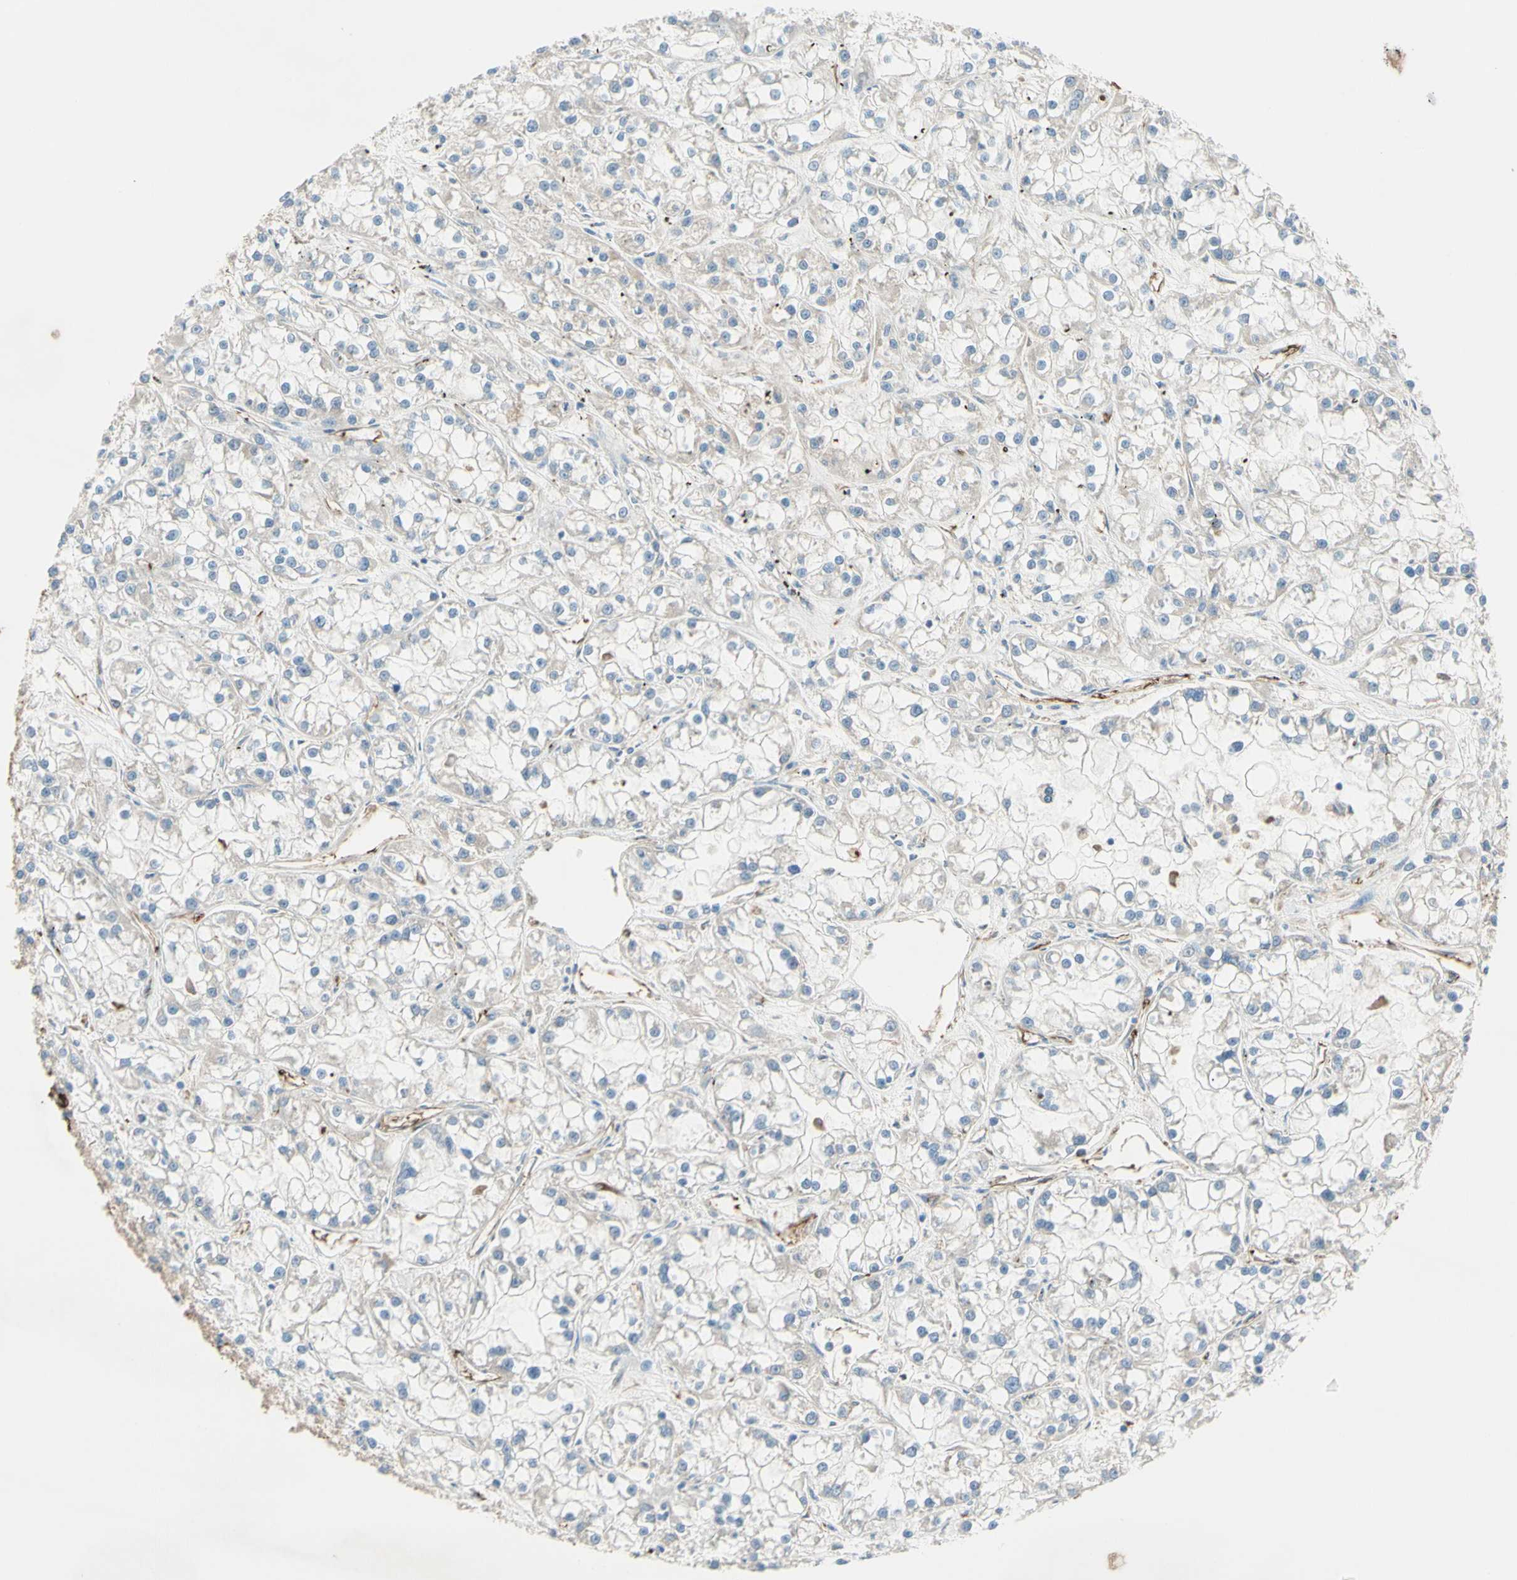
{"staining": {"intensity": "negative", "quantity": "none", "location": "none"}, "tissue": "renal cancer", "cell_type": "Tumor cells", "image_type": "cancer", "snomed": [{"axis": "morphology", "description": "Adenocarcinoma, NOS"}, {"axis": "topography", "description": "Kidney"}], "caption": "Tumor cells show no significant expression in renal adenocarcinoma.", "gene": "TRAF2", "patient": {"sex": "female", "age": 52}}